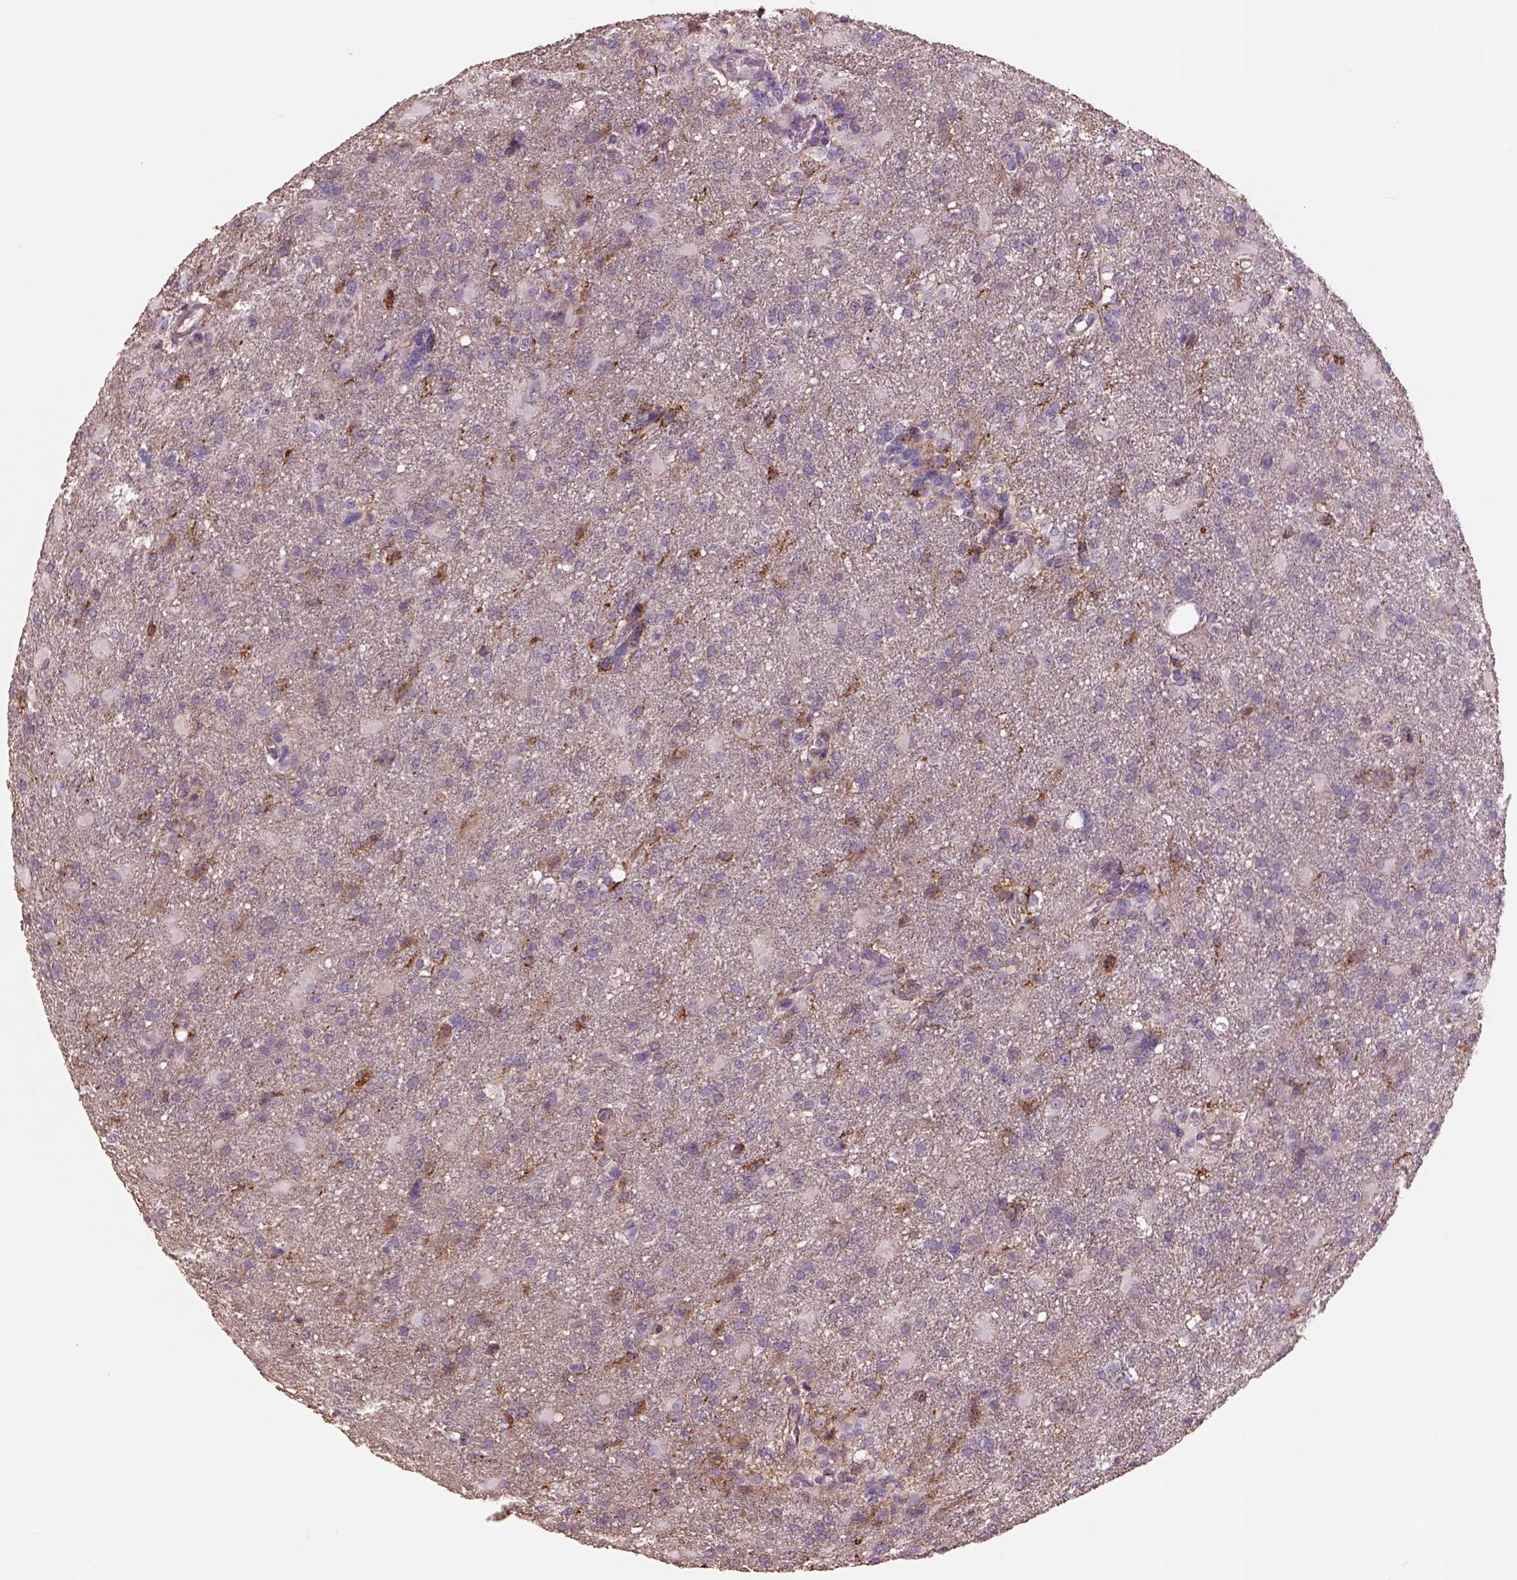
{"staining": {"intensity": "negative", "quantity": "none", "location": "none"}, "tissue": "glioma", "cell_type": "Tumor cells", "image_type": "cancer", "snomed": [{"axis": "morphology", "description": "Glioma, malignant, High grade"}, {"axis": "topography", "description": "Brain"}], "caption": "A histopathology image of malignant high-grade glioma stained for a protein shows no brown staining in tumor cells.", "gene": "LIN7A", "patient": {"sex": "male", "age": 68}}